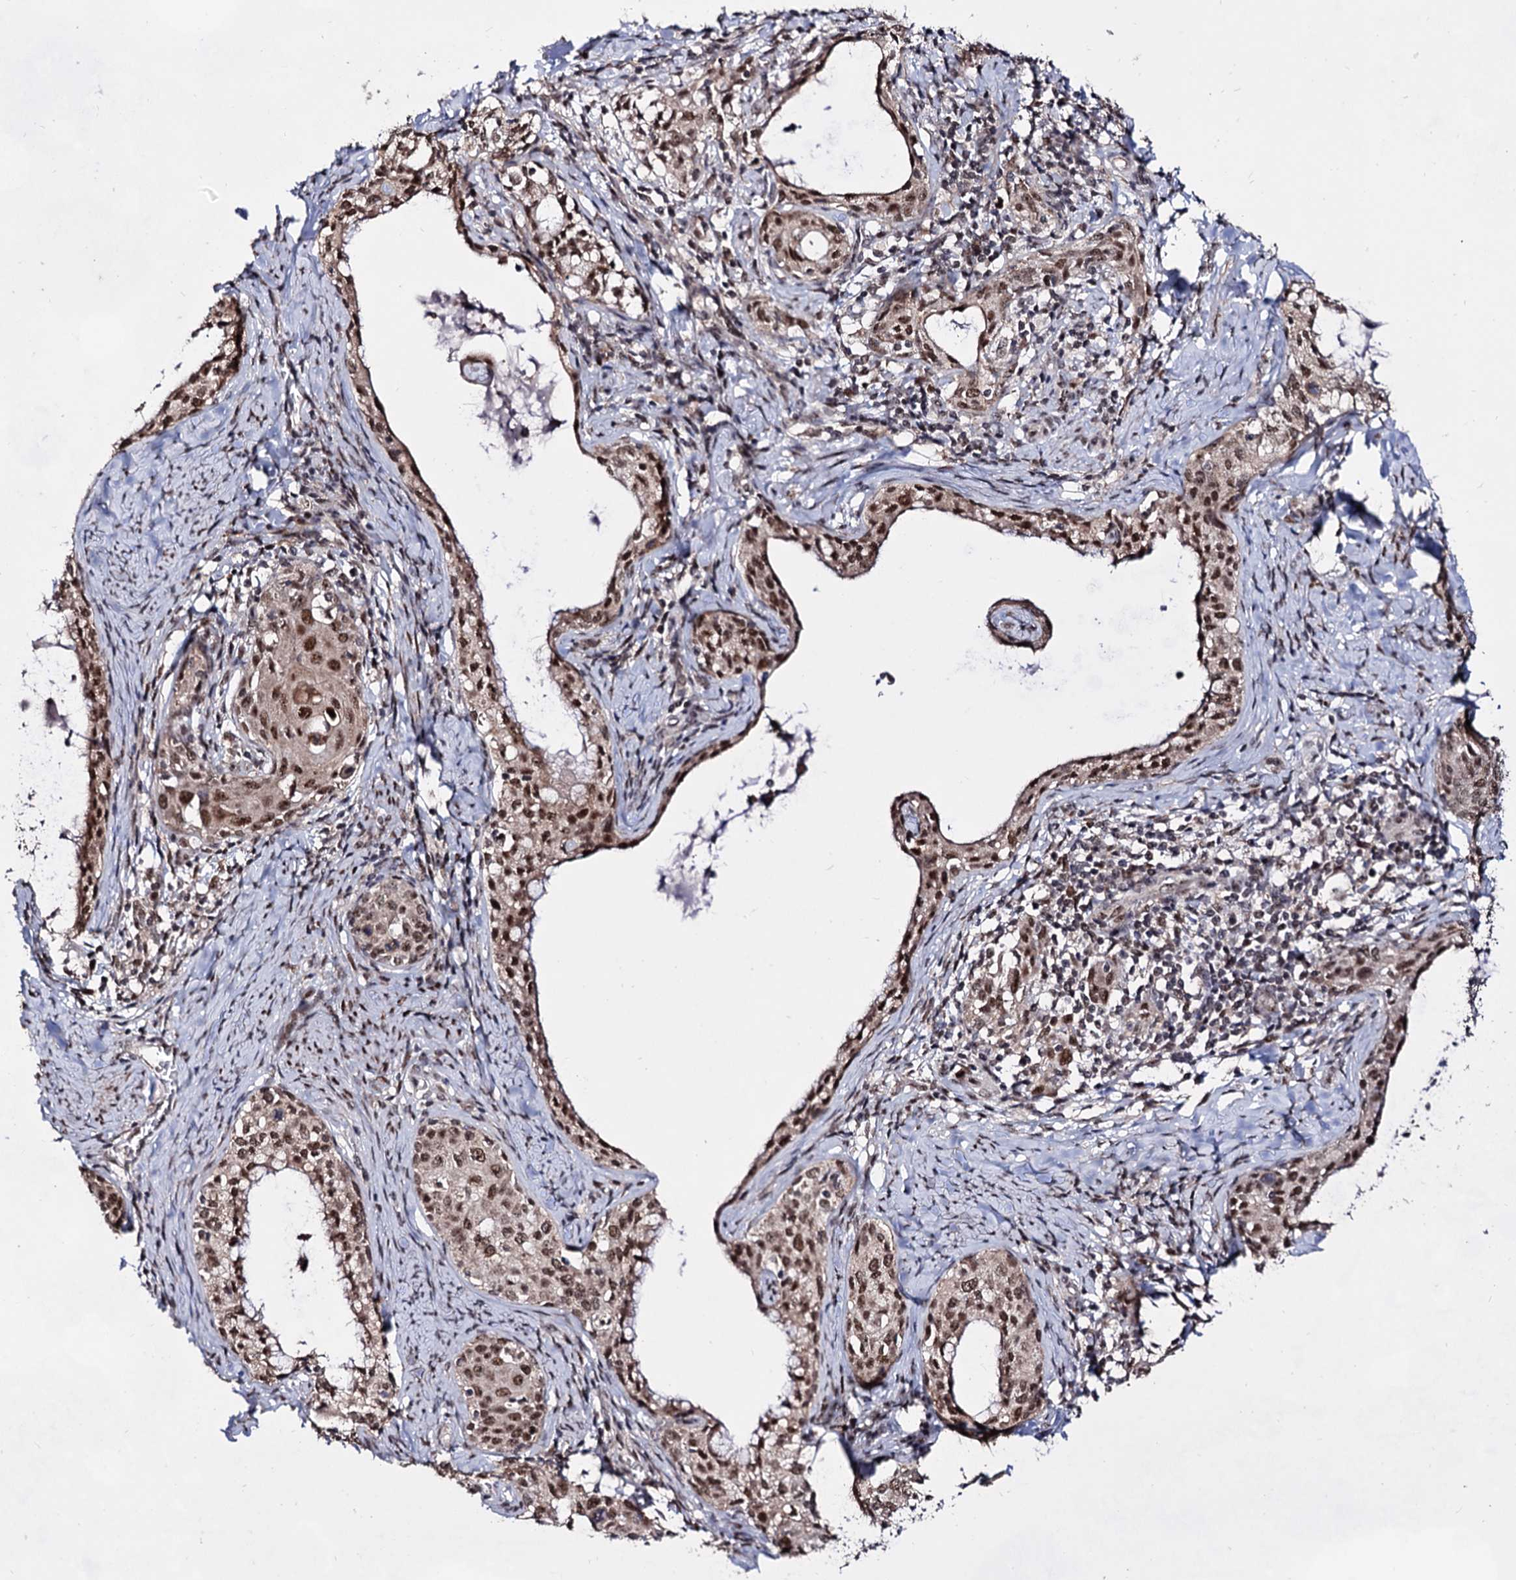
{"staining": {"intensity": "moderate", "quantity": ">75%", "location": "nuclear"}, "tissue": "cervical cancer", "cell_type": "Tumor cells", "image_type": "cancer", "snomed": [{"axis": "morphology", "description": "Squamous cell carcinoma, NOS"}, {"axis": "morphology", "description": "Adenocarcinoma, NOS"}, {"axis": "topography", "description": "Cervix"}], "caption": "A brown stain shows moderate nuclear expression of a protein in cervical cancer tumor cells.", "gene": "EXOSC10", "patient": {"sex": "female", "age": 52}}